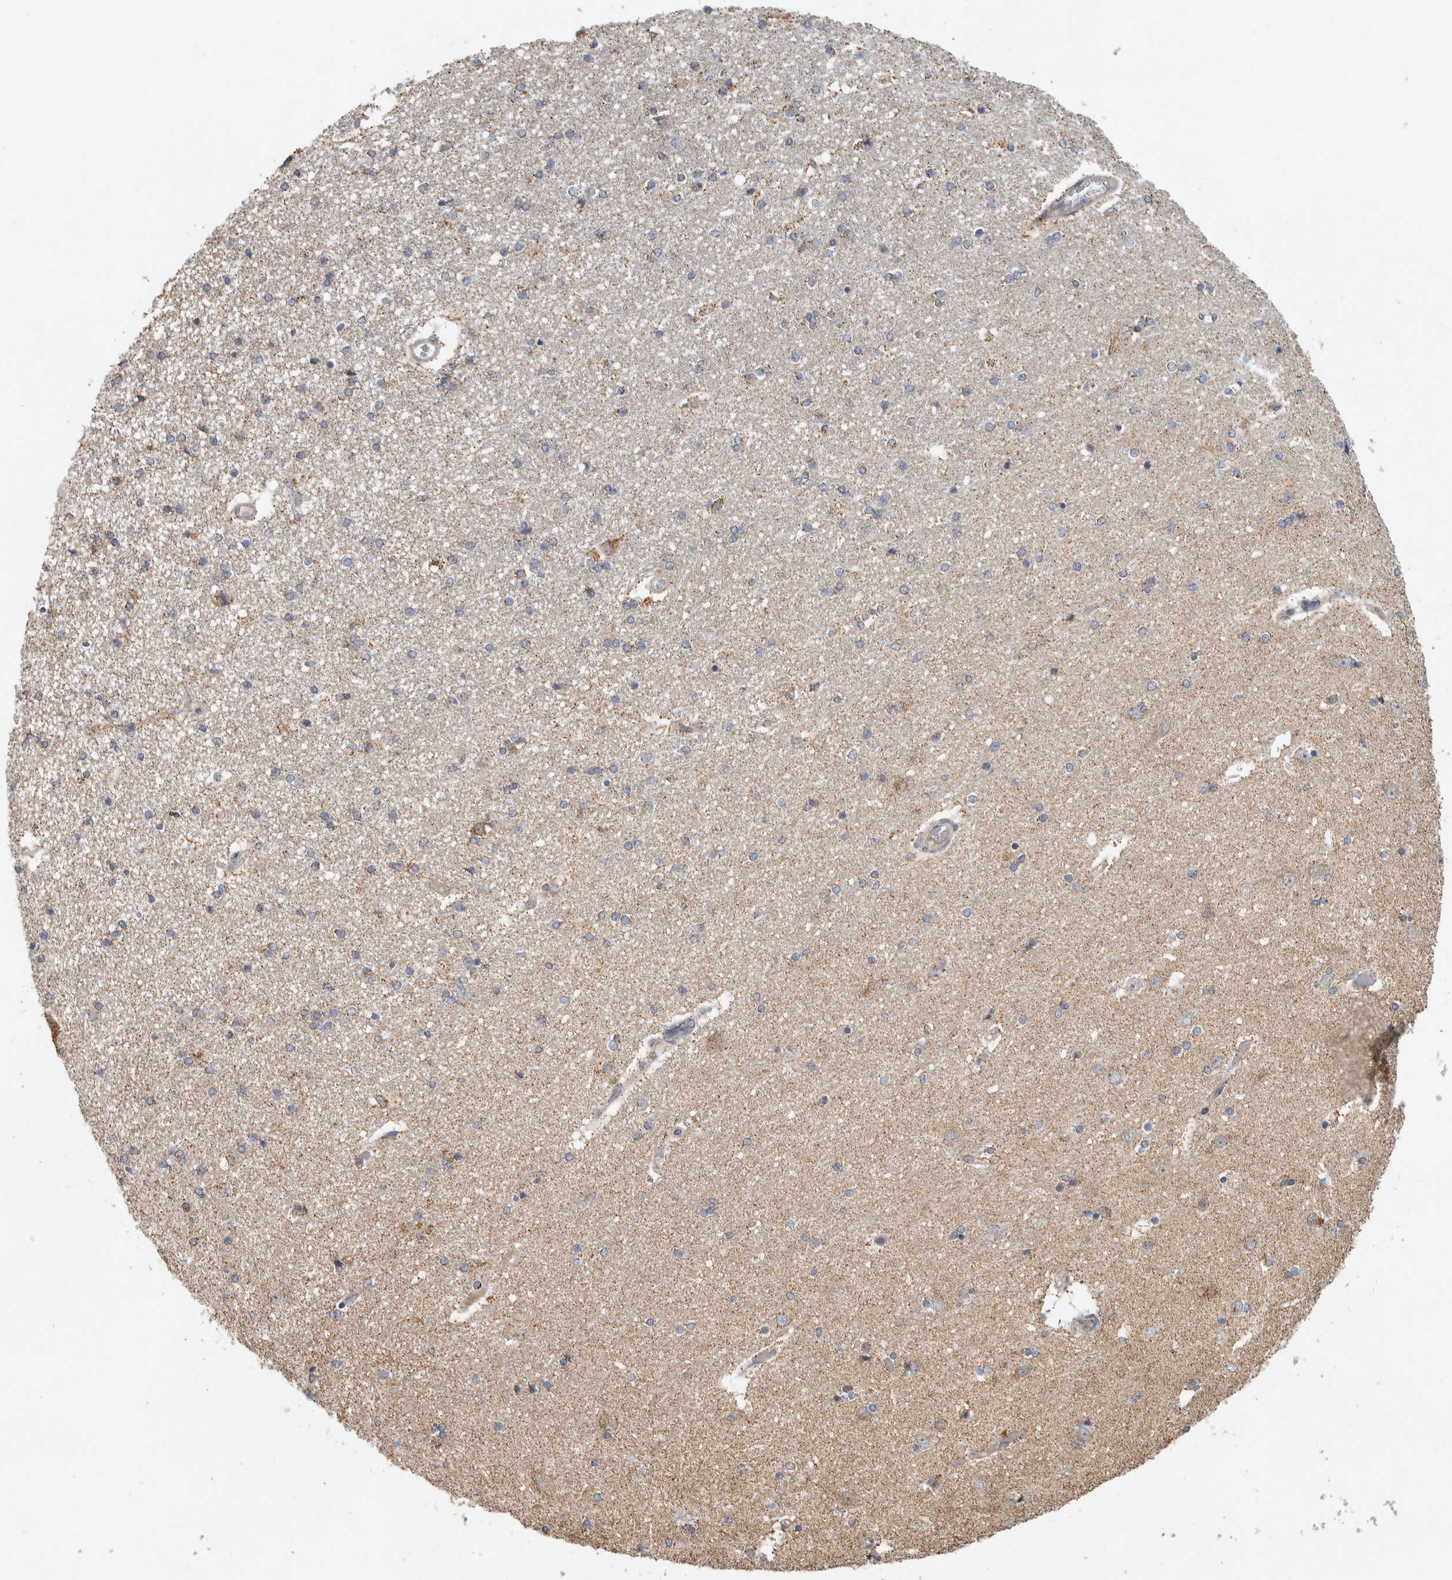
{"staining": {"intensity": "moderate", "quantity": "<25%", "location": "cytoplasmic/membranous"}, "tissue": "hippocampus", "cell_type": "Glial cells", "image_type": "normal", "snomed": [{"axis": "morphology", "description": "Normal tissue, NOS"}, {"axis": "topography", "description": "Hippocampus"}], "caption": "Glial cells show moderate cytoplasmic/membranous positivity in approximately <25% of cells in normal hippocampus.", "gene": "ST8SIA1", "patient": {"sex": "female", "age": 54}}